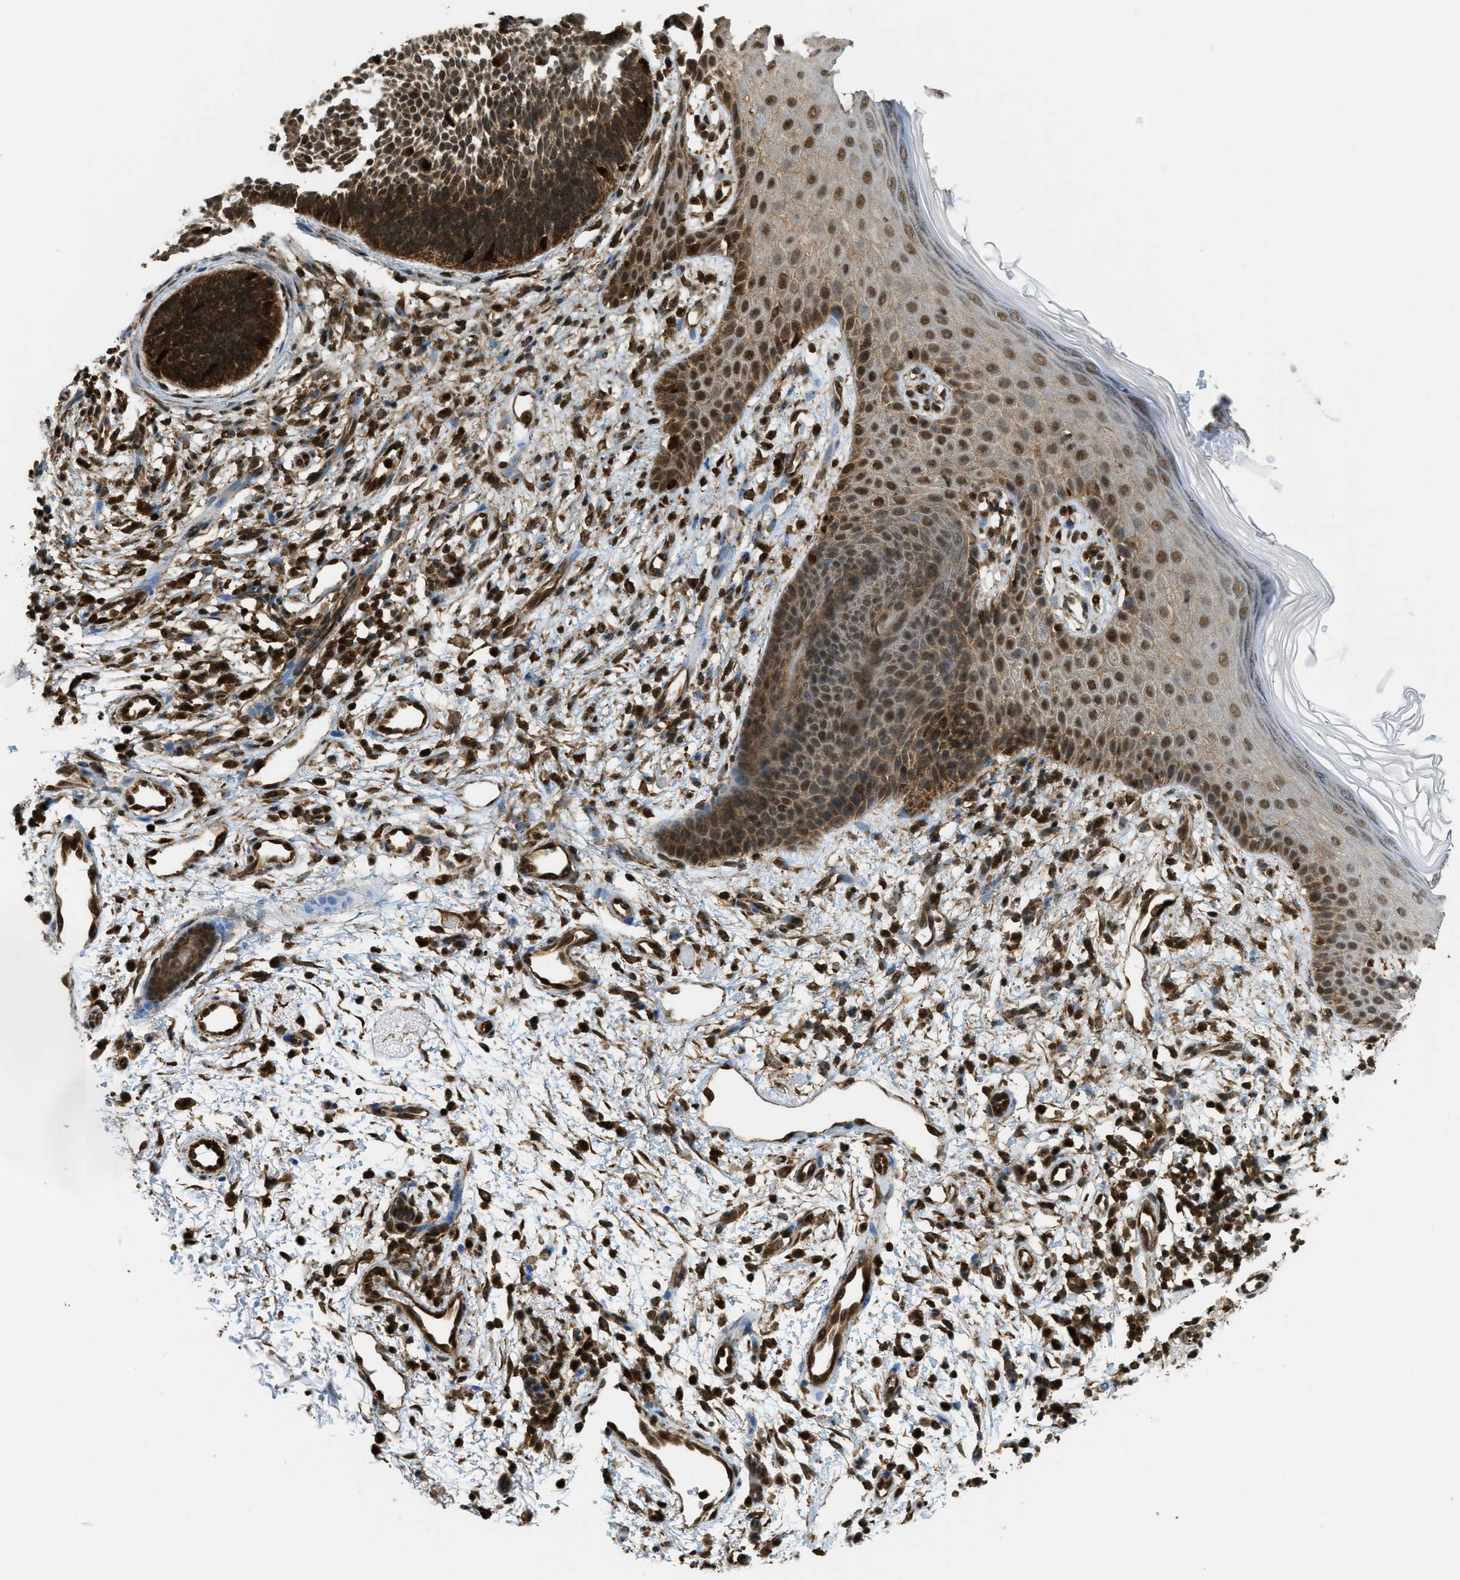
{"staining": {"intensity": "strong", "quantity": ">75%", "location": "nuclear"}, "tissue": "skin cancer", "cell_type": "Tumor cells", "image_type": "cancer", "snomed": [{"axis": "morphology", "description": "Basal cell carcinoma"}, {"axis": "topography", "description": "Skin"}], "caption": "The immunohistochemical stain shows strong nuclear positivity in tumor cells of skin cancer tissue.", "gene": "TNPO1", "patient": {"sex": "male", "age": 85}}